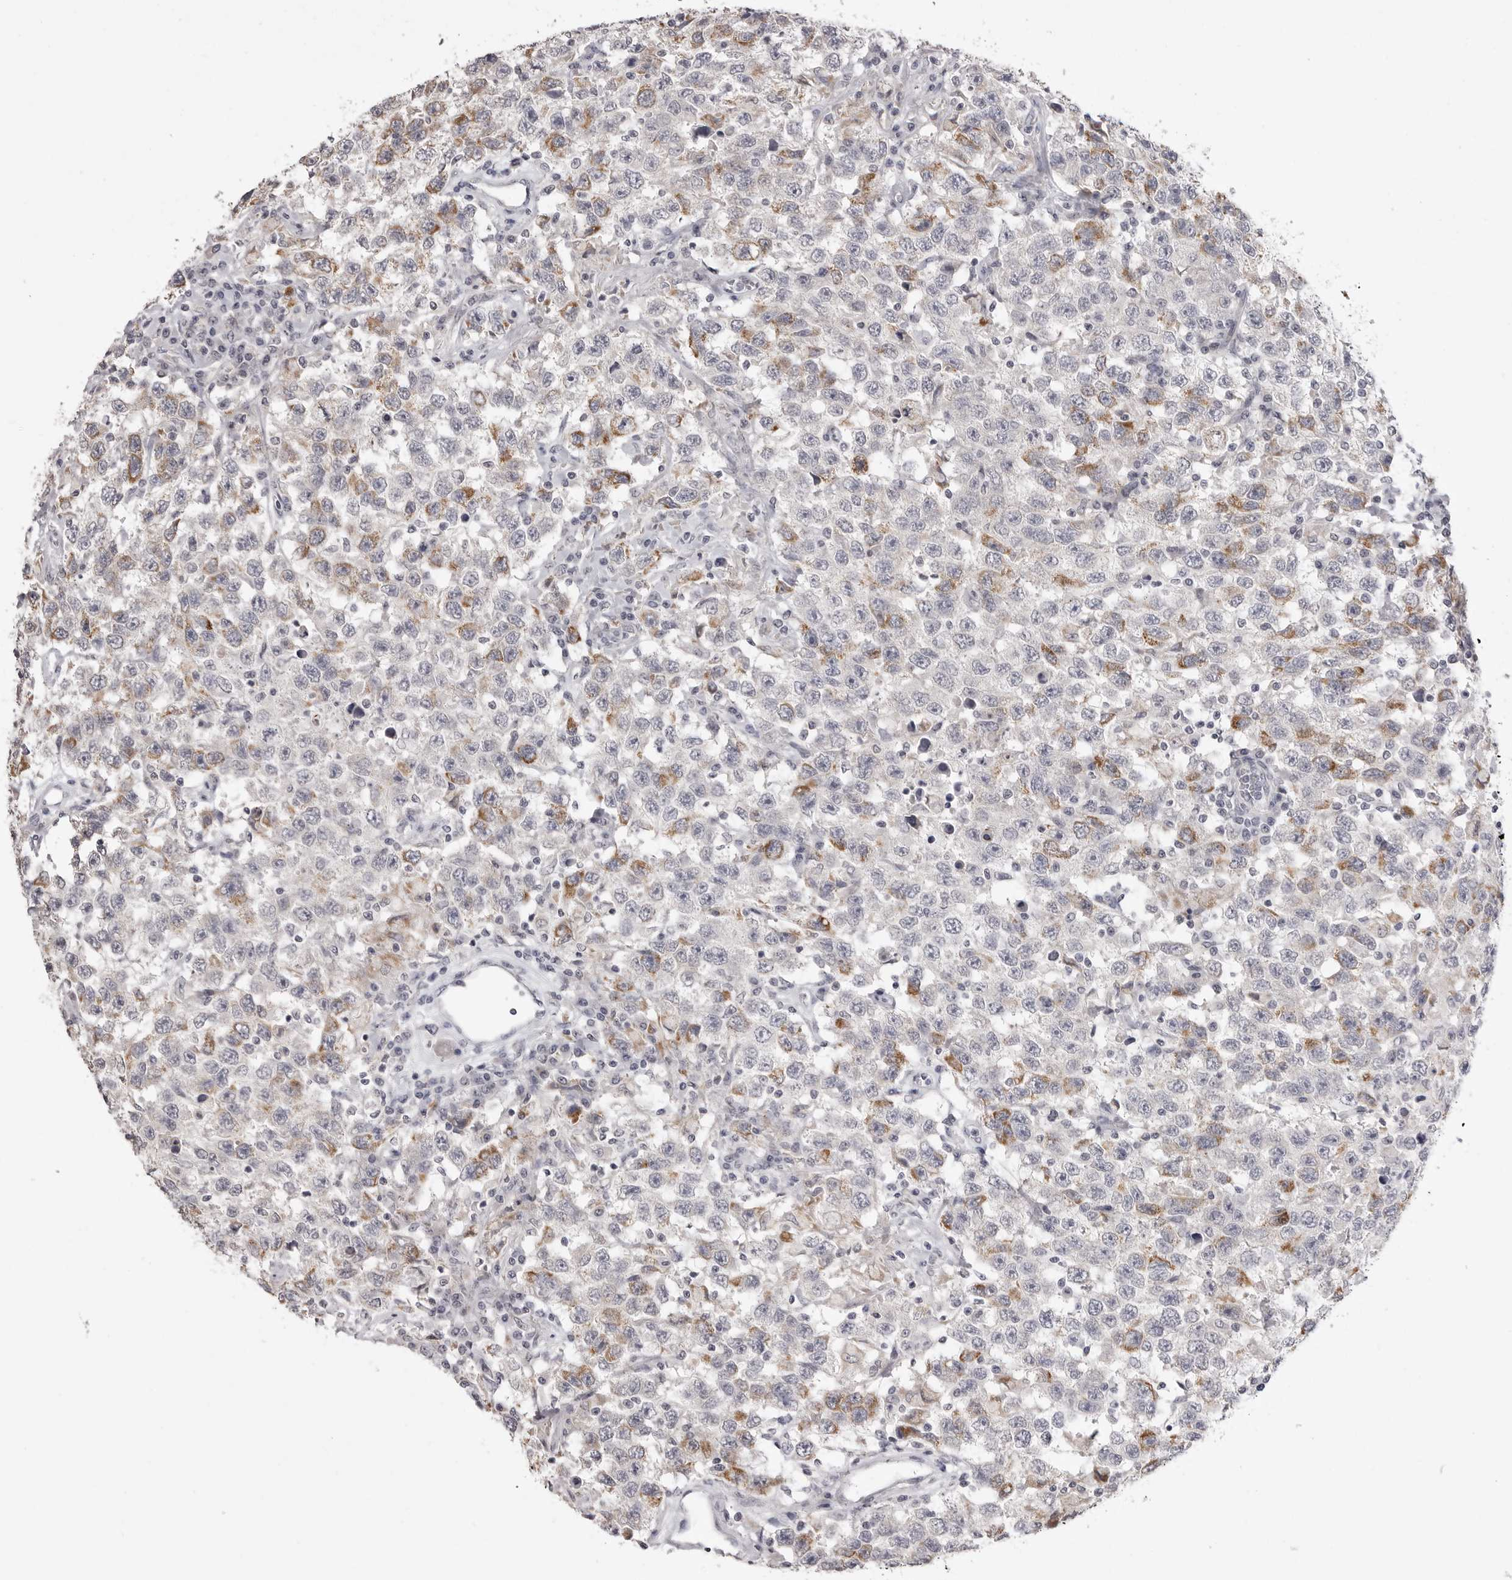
{"staining": {"intensity": "moderate", "quantity": "<25%", "location": "cytoplasmic/membranous"}, "tissue": "testis cancer", "cell_type": "Tumor cells", "image_type": "cancer", "snomed": [{"axis": "morphology", "description": "Seminoma, NOS"}, {"axis": "topography", "description": "Testis"}], "caption": "Tumor cells display low levels of moderate cytoplasmic/membranous expression in about <25% of cells in human testis seminoma.", "gene": "GPN2", "patient": {"sex": "male", "age": 41}}